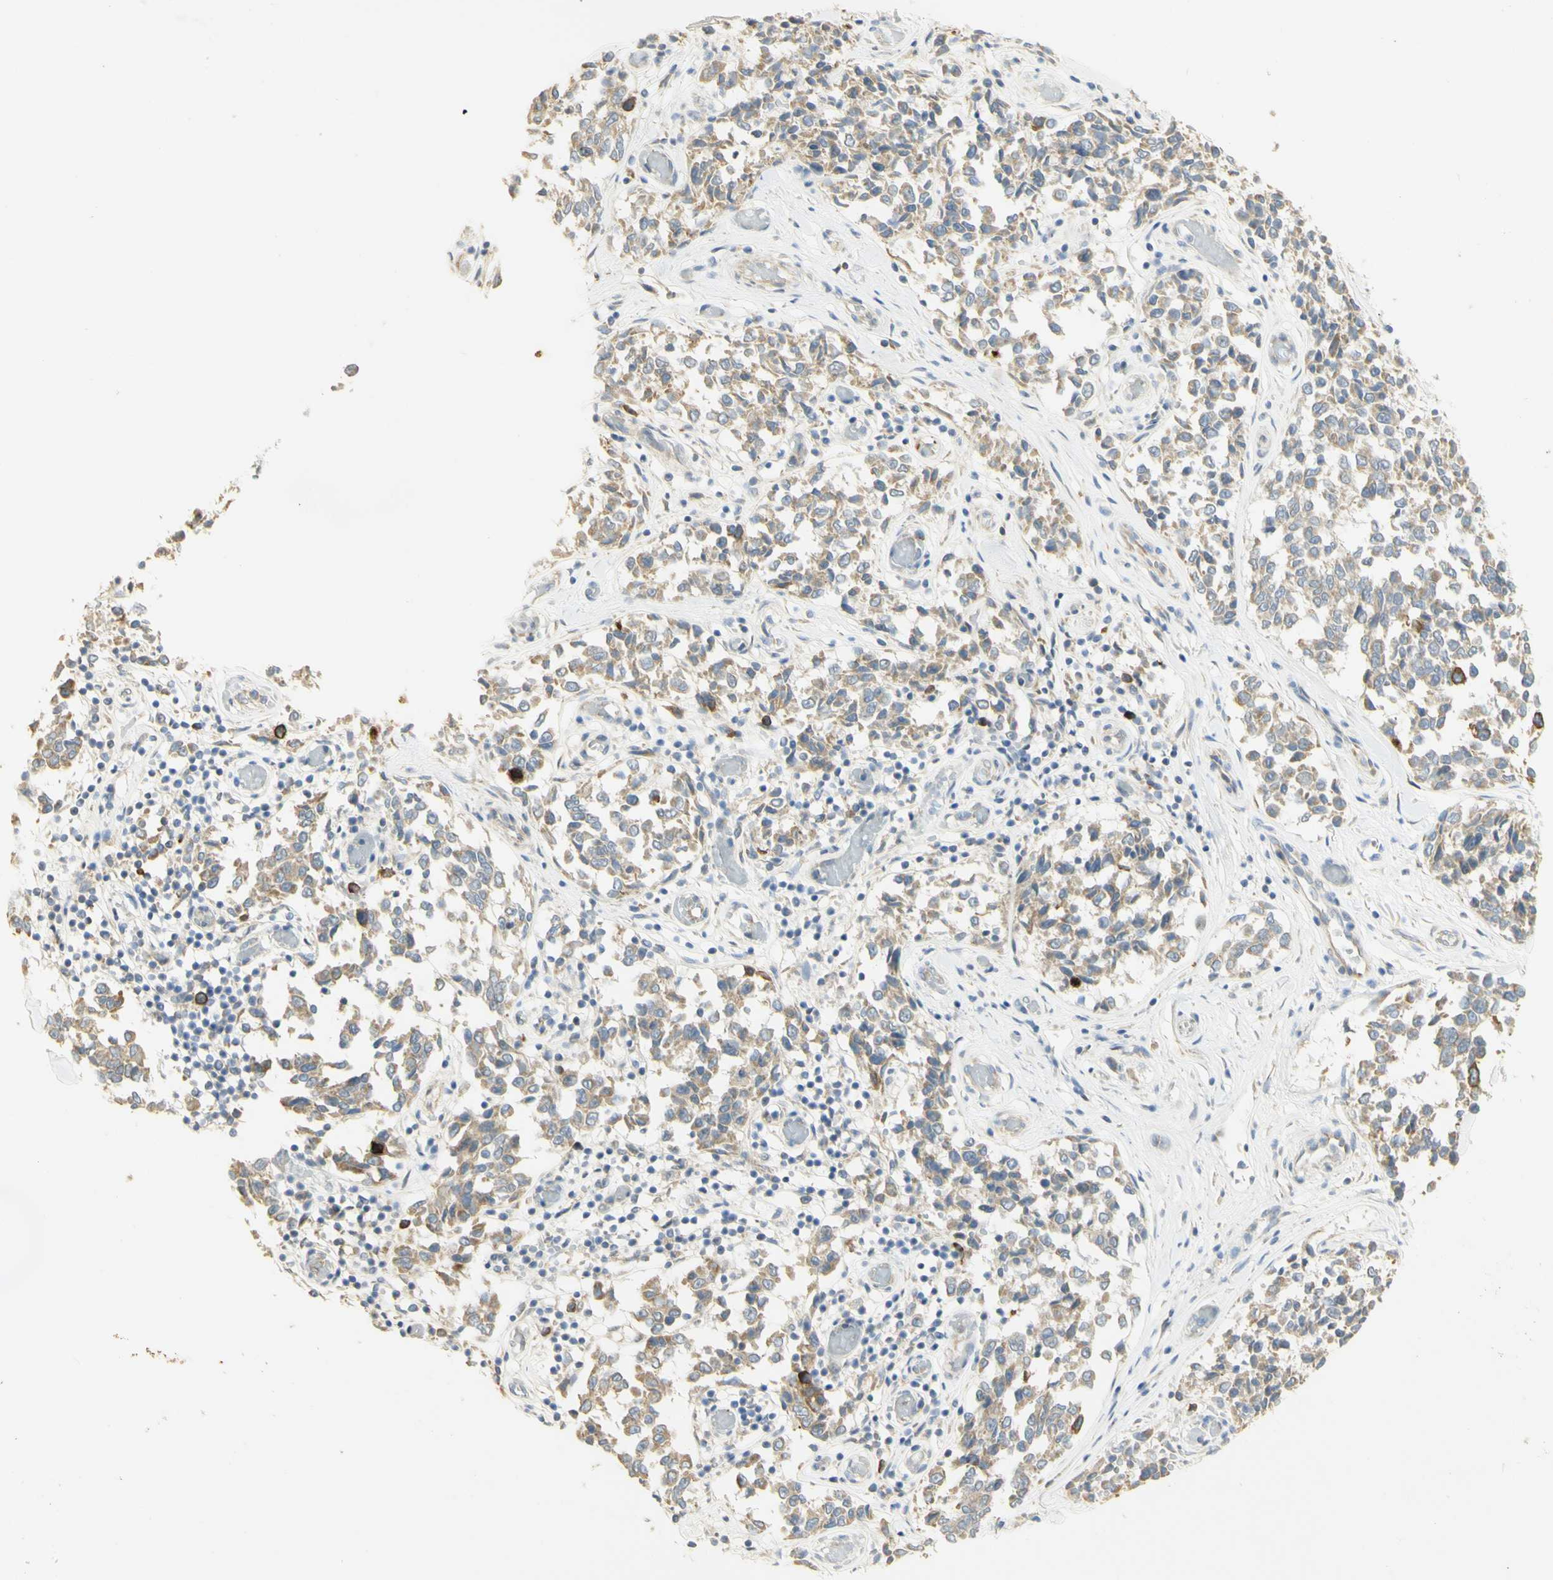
{"staining": {"intensity": "weak", "quantity": ">75%", "location": "cytoplasmic/membranous"}, "tissue": "melanoma", "cell_type": "Tumor cells", "image_type": "cancer", "snomed": [{"axis": "morphology", "description": "Malignant melanoma, NOS"}, {"axis": "topography", "description": "Skin"}], "caption": "Immunohistochemical staining of melanoma displays weak cytoplasmic/membranous protein staining in about >75% of tumor cells.", "gene": "KIF11", "patient": {"sex": "female", "age": 64}}